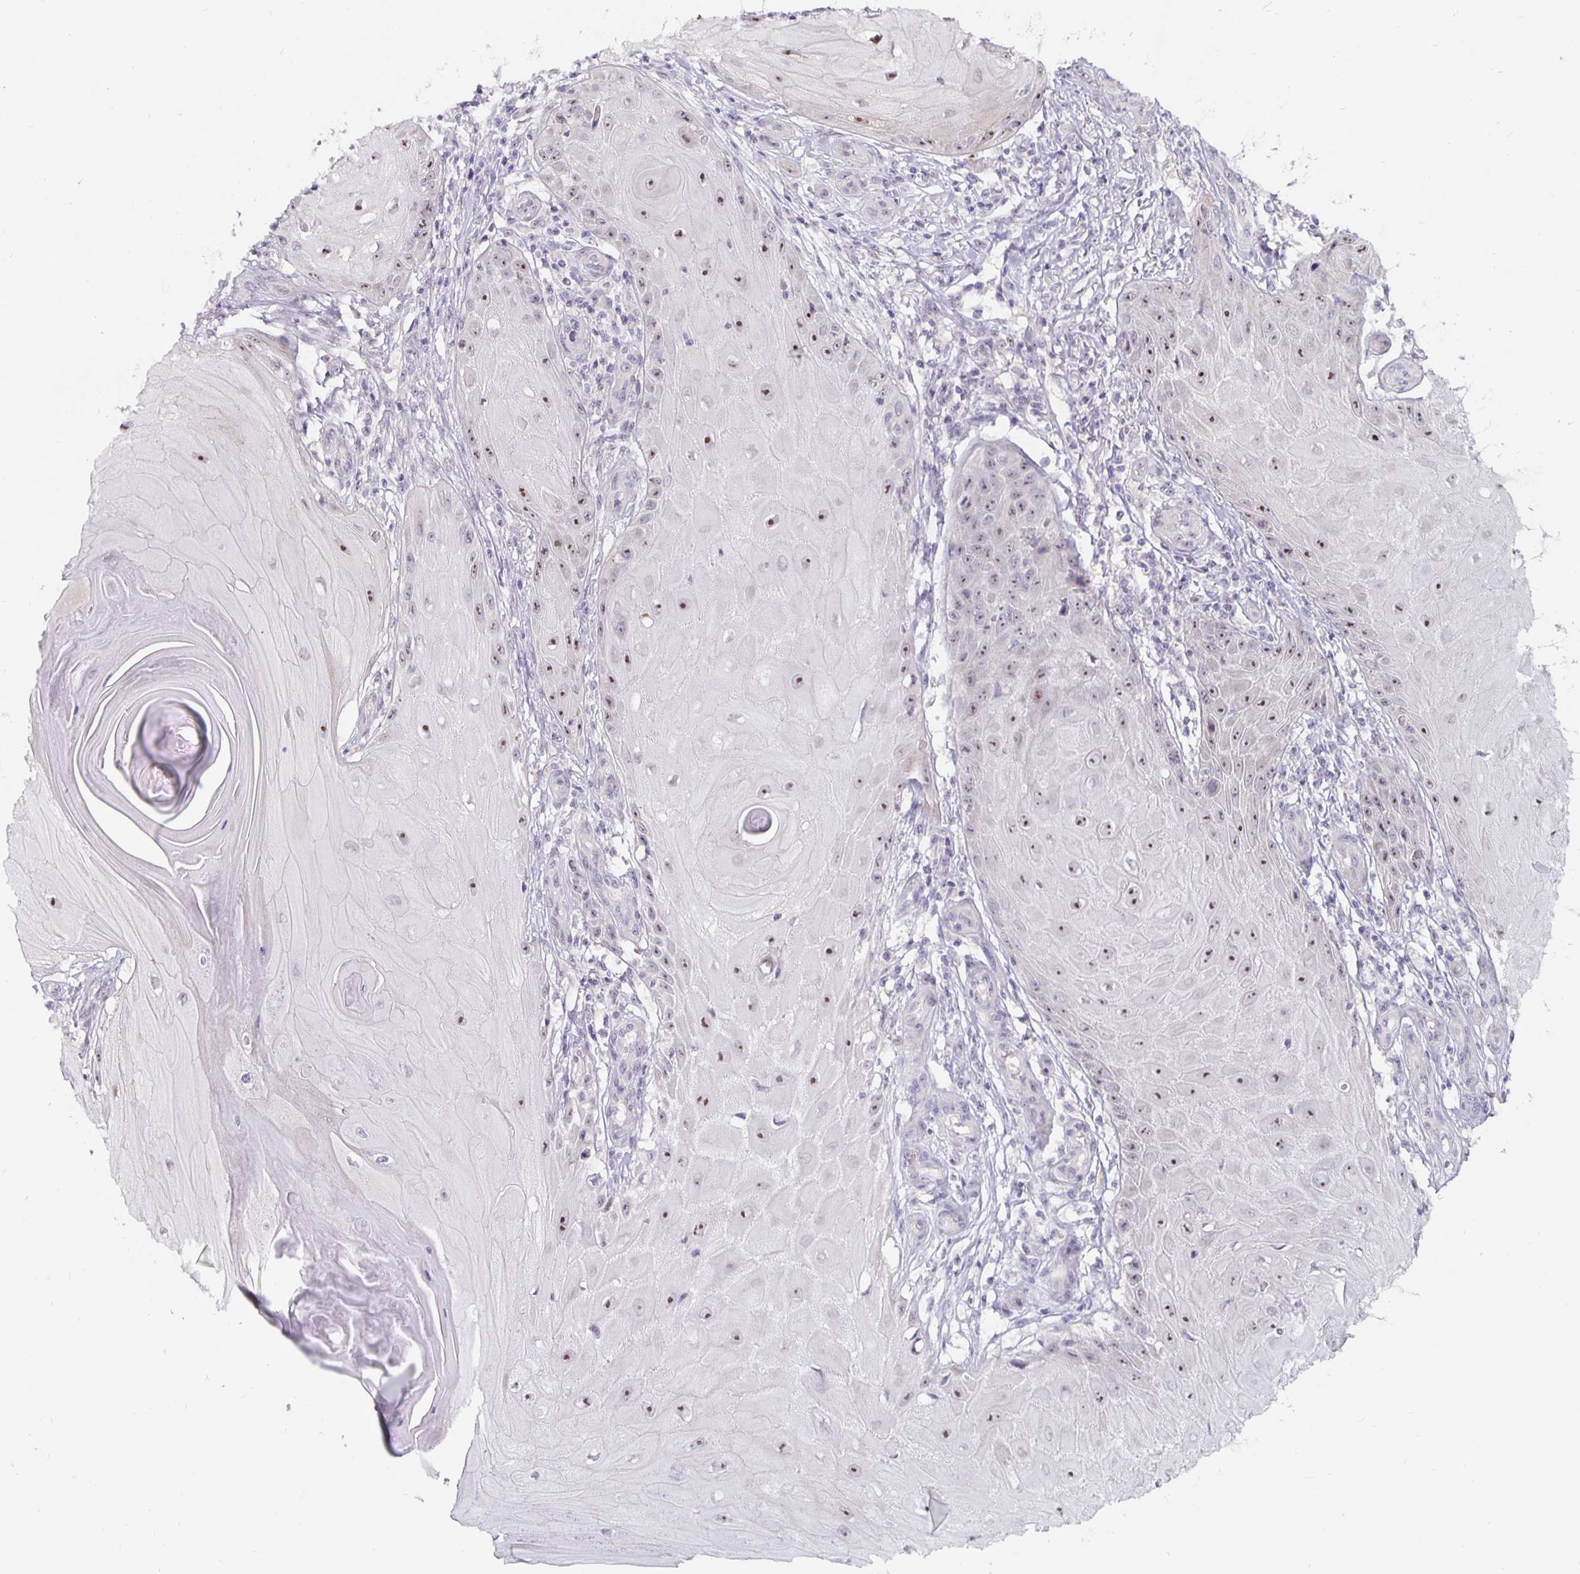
{"staining": {"intensity": "moderate", "quantity": ">75%", "location": "nuclear"}, "tissue": "skin cancer", "cell_type": "Tumor cells", "image_type": "cancer", "snomed": [{"axis": "morphology", "description": "Squamous cell carcinoma, NOS"}, {"axis": "topography", "description": "Skin"}], "caption": "Skin cancer stained with immunohistochemistry demonstrates moderate nuclear staining in about >75% of tumor cells. (IHC, brightfield microscopy, high magnification).", "gene": "NUP85", "patient": {"sex": "female", "age": 77}}